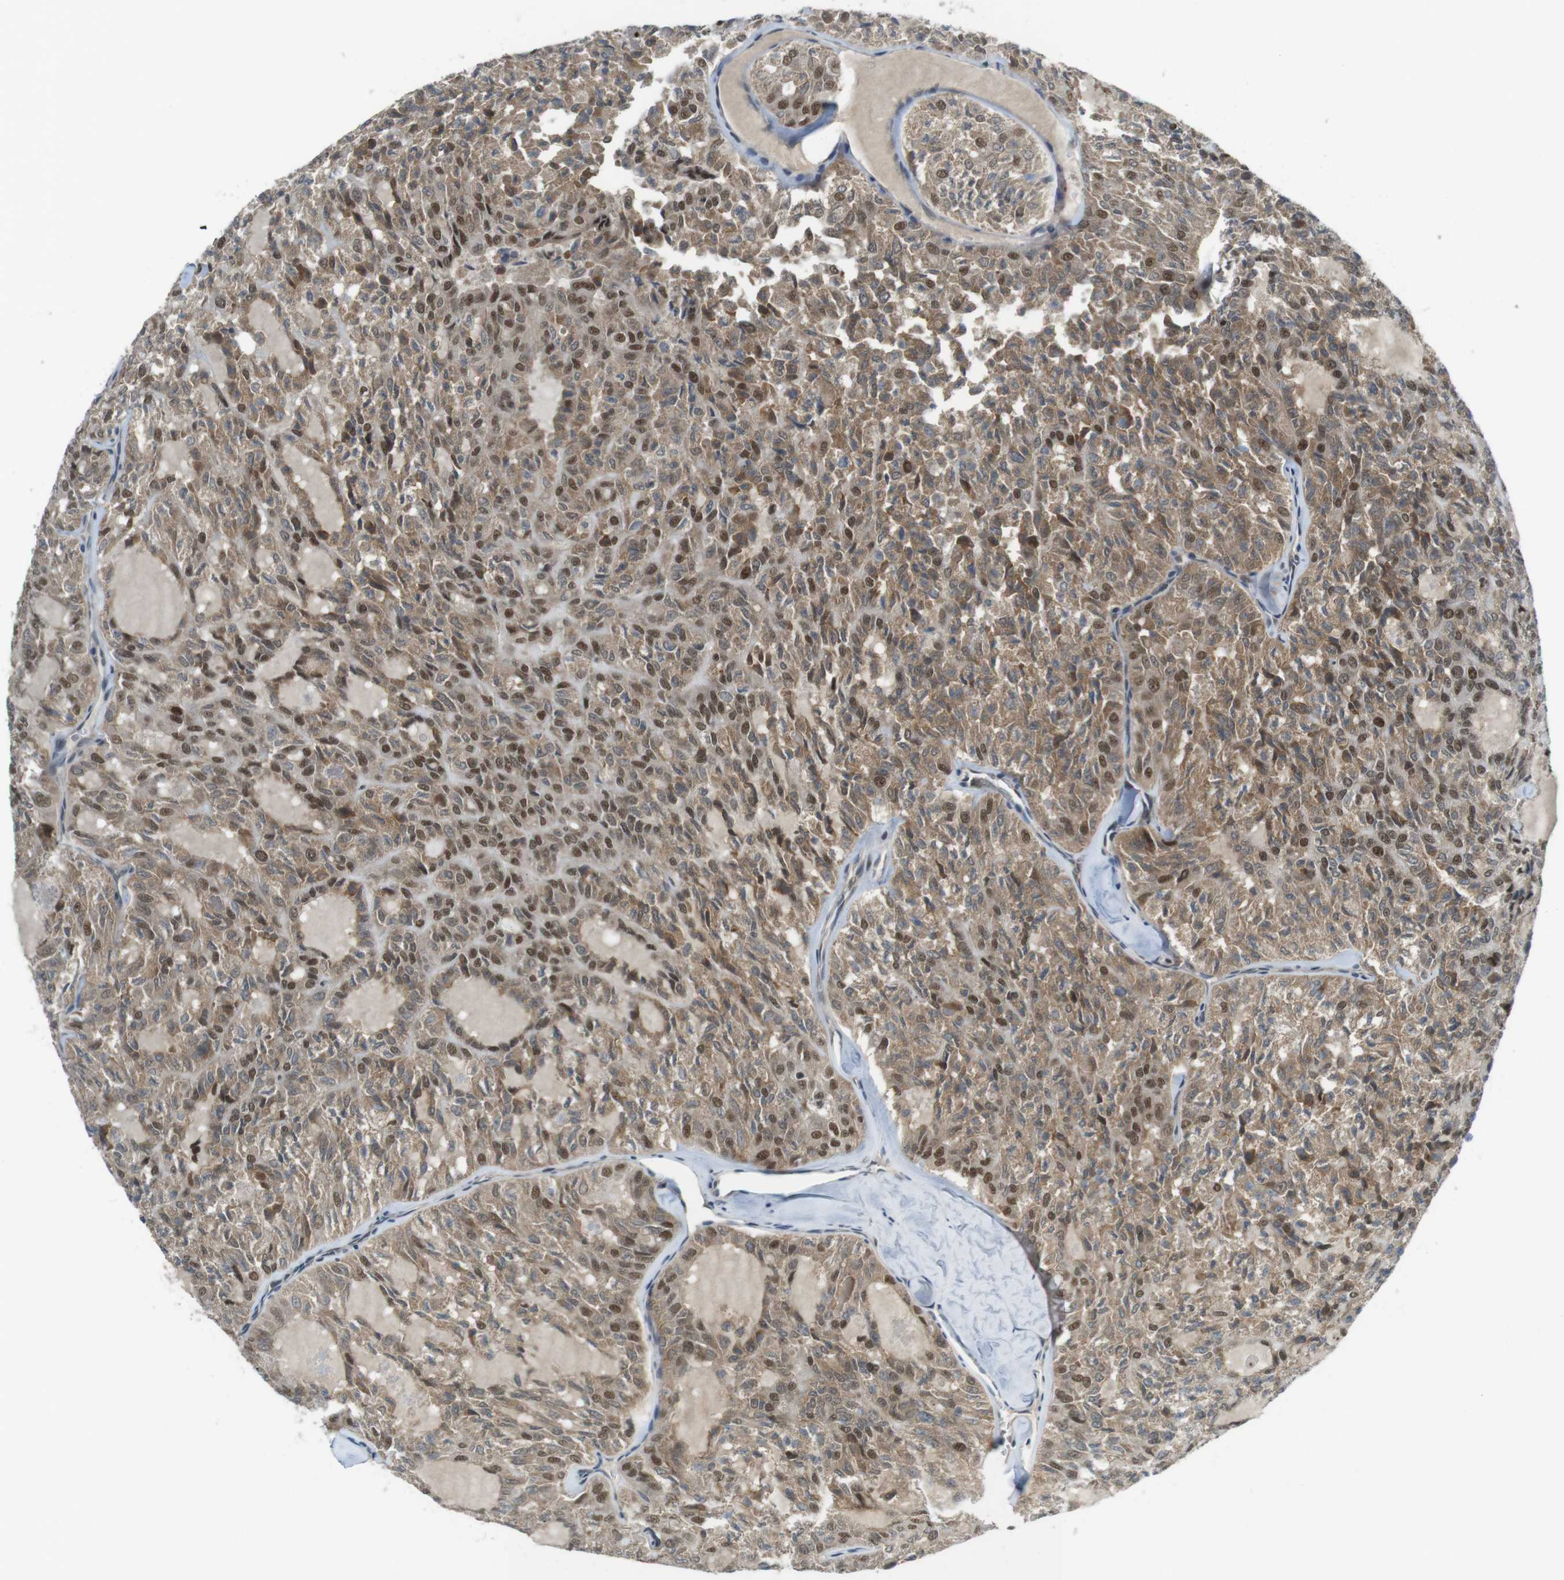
{"staining": {"intensity": "moderate", "quantity": ">75%", "location": "cytoplasmic/membranous,nuclear"}, "tissue": "thyroid cancer", "cell_type": "Tumor cells", "image_type": "cancer", "snomed": [{"axis": "morphology", "description": "Follicular adenoma carcinoma, NOS"}, {"axis": "topography", "description": "Thyroid gland"}], "caption": "A photomicrograph of human thyroid follicular adenoma carcinoma stained for a protein shows moderate cytoplasmic/membranous and nuclear brown staining in tumor cells.", "gene": "MAPKAPK5", "patient": {"sex": "male", "age": 75}}